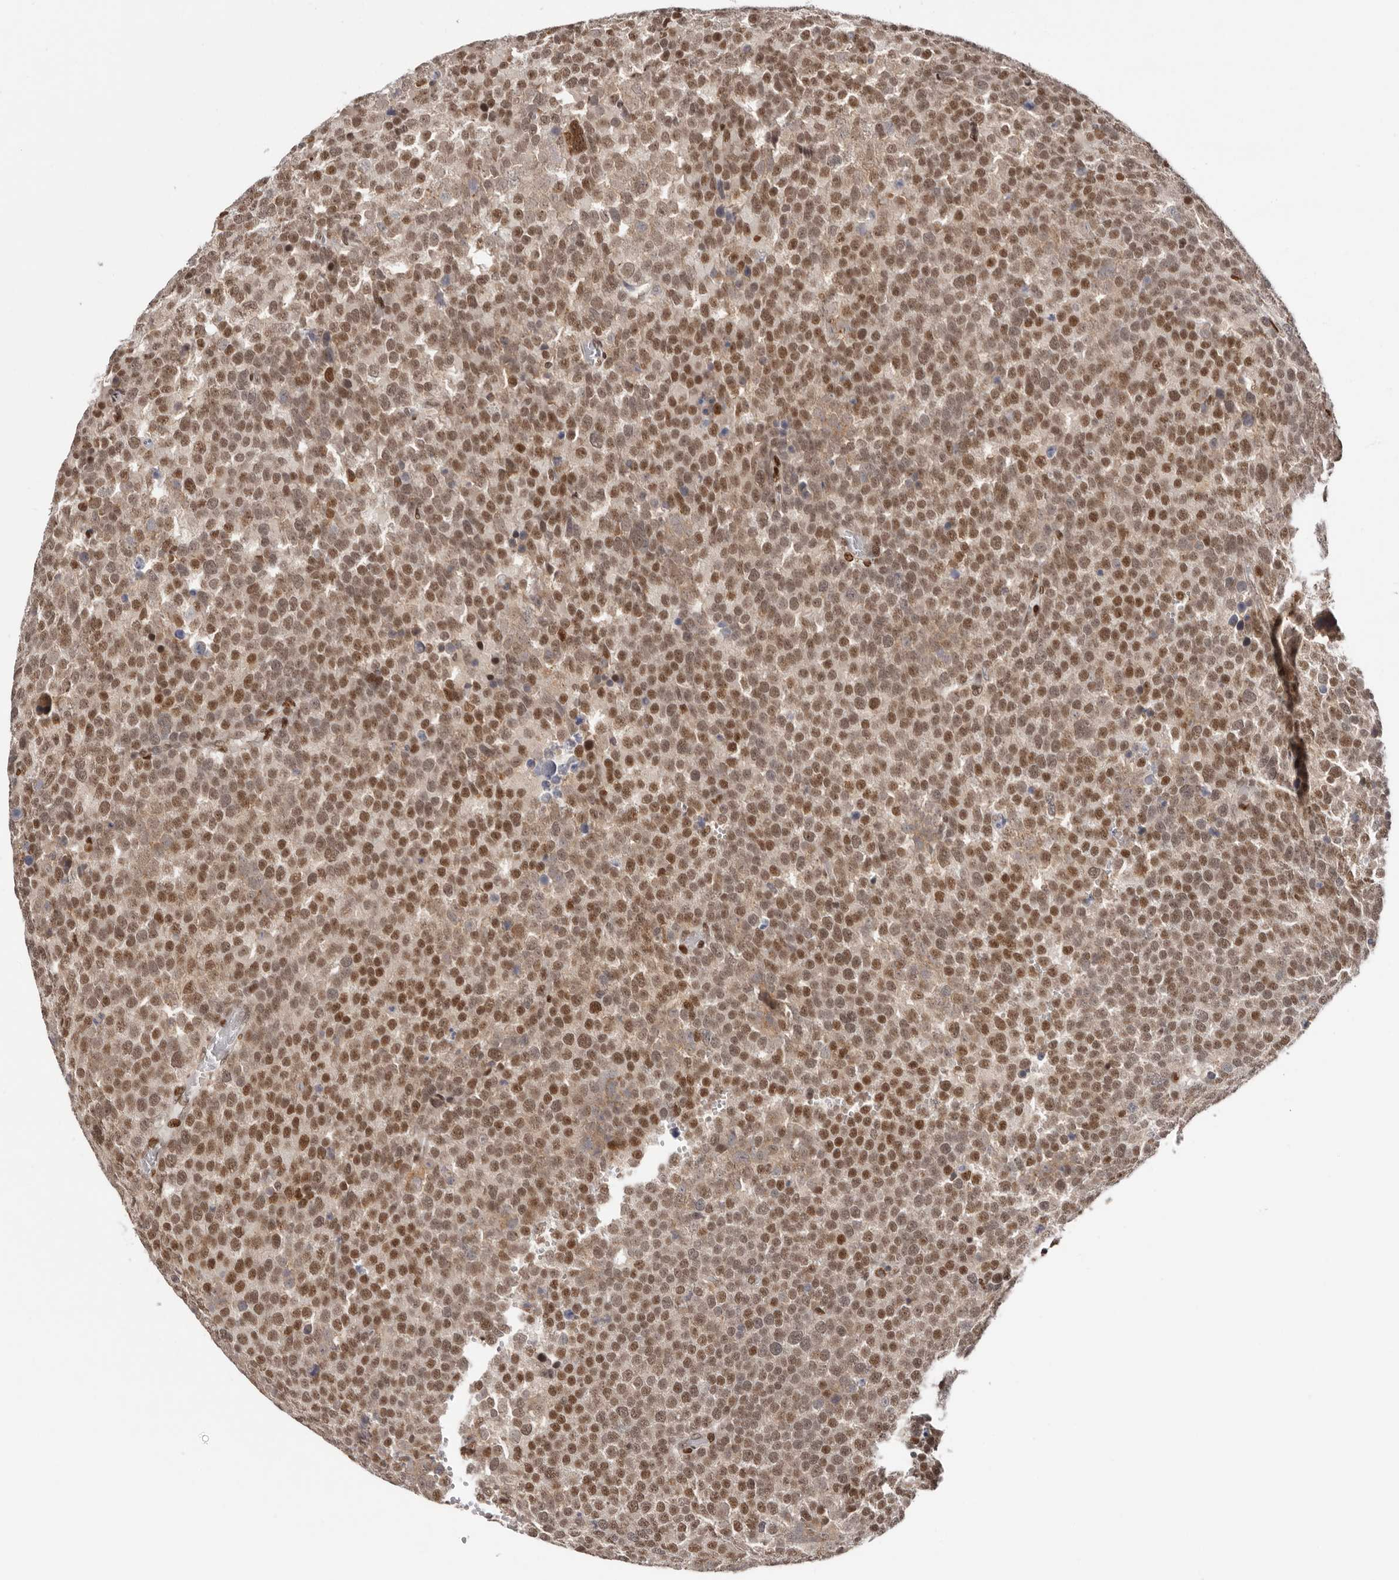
{"staining": {"intensity": "moderate", "quantity": ">75%", "location": "nuclear"}, "tissue": "testis cancer", "cell_type": "Tumor cells", "image_type": "cancer", "snomed": [{"axis": "morphology", "description": "Seminoma, NOS"}, {"axis": "topography", "description": "Testis"}], "caption": "Testis cancer was stained to show a protein in brown. There is medium levels of moderate nuclear expression in approximately >75% of tumor cells. The staining was performed using DAB (3,3'-diaminobenzidine) to visualize the protein expression in brown, while the nuclei were stained in blue with hematoxylin (Magnification: 20x).", "gene": "SMAD7", "patient": {"sex": "male", "age": 71}}